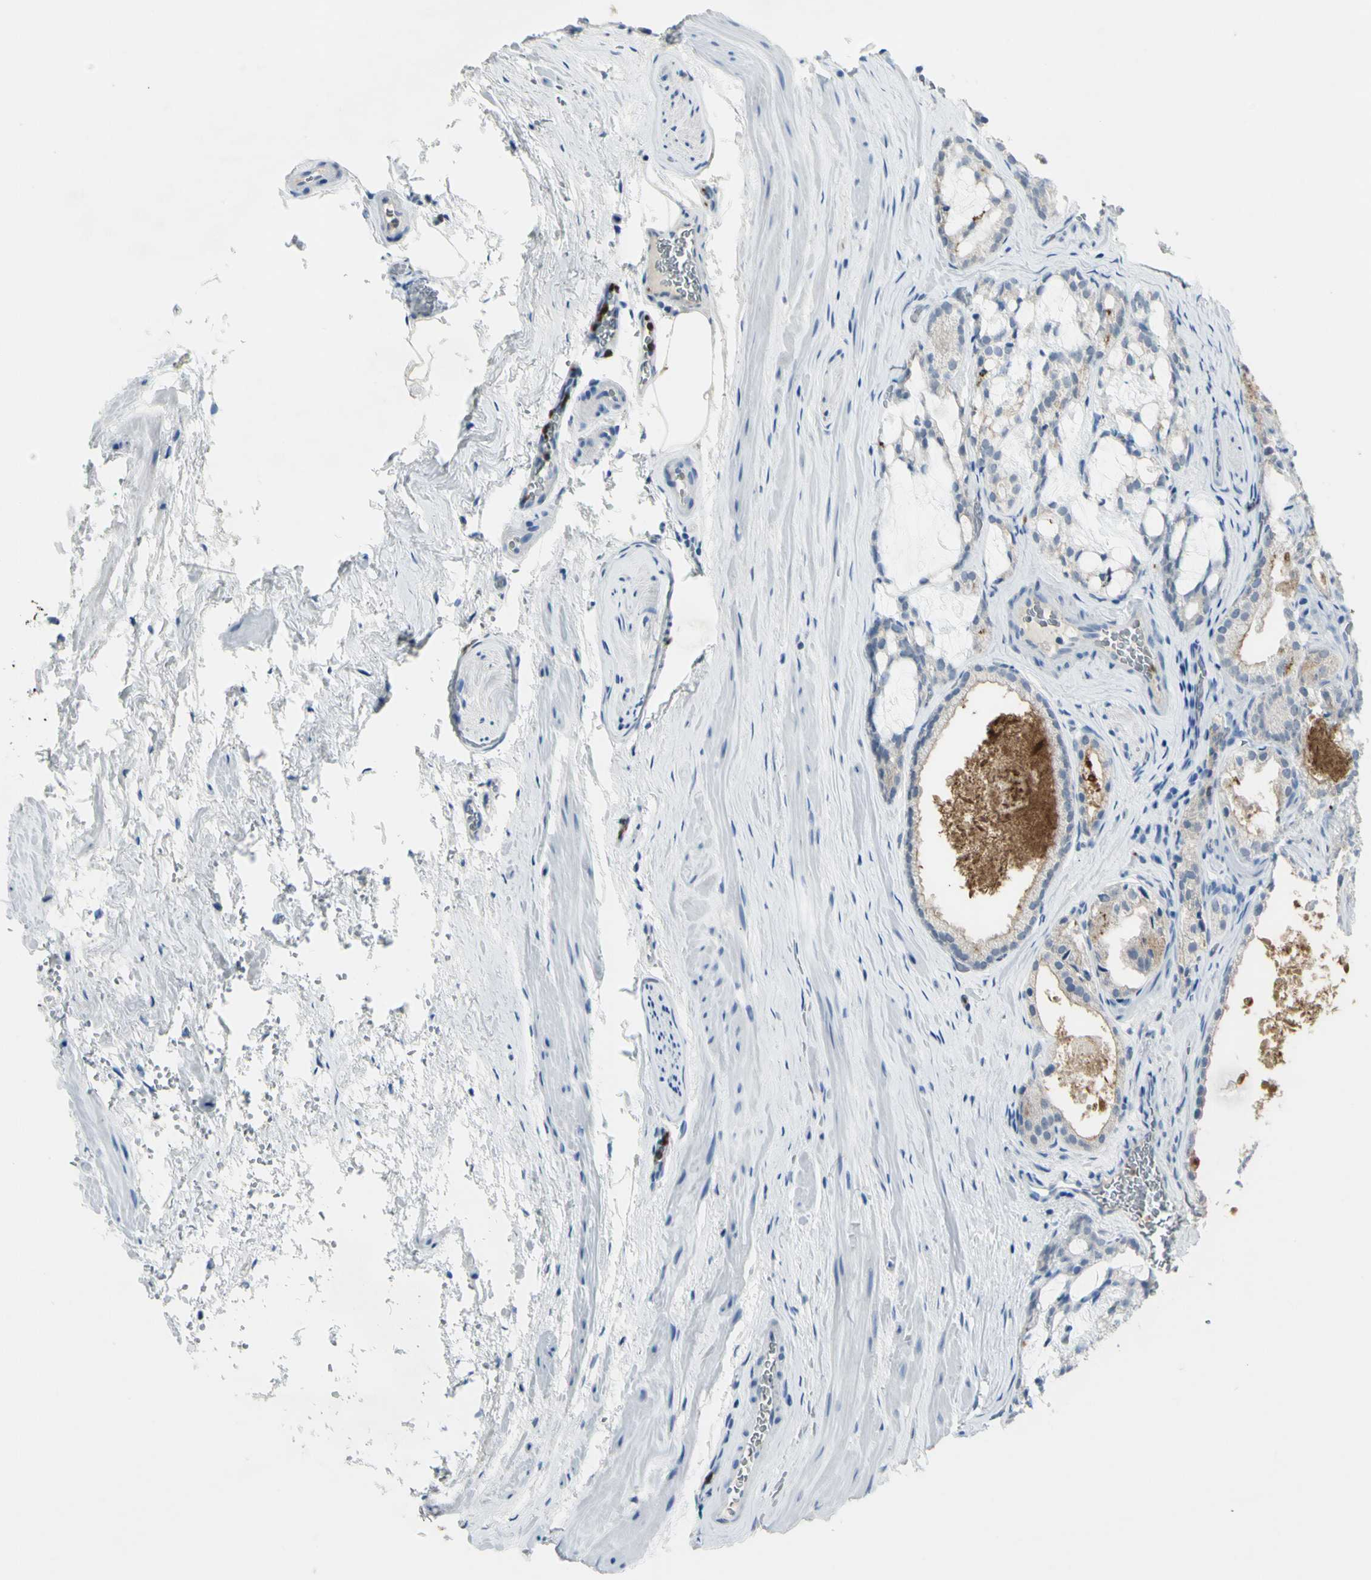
{"staining": {"intensity": "moderate", "quantity": "<25%", "location": "cytoplasmic/membranous"}, "tissue": "prostate cancer", "cell_type": "Tumor cells", "image_type": "cancer", "snomed": [{"axis": "morphology", "description": "Adenocarcinoma, Low grade"}, {"axis": "topography", "description": "Prostate"}], "caption": "An immunohistochemistry (IHC) image of neoplastic tissue is shown. Protein staining in brown highlights moderate cytoplasmic/membranous positivity in low-grade adenocarcinoma (prostate) within tumor cells.", "gene": "ZNF557", "patient": {"sex": "male", "age": 59}}